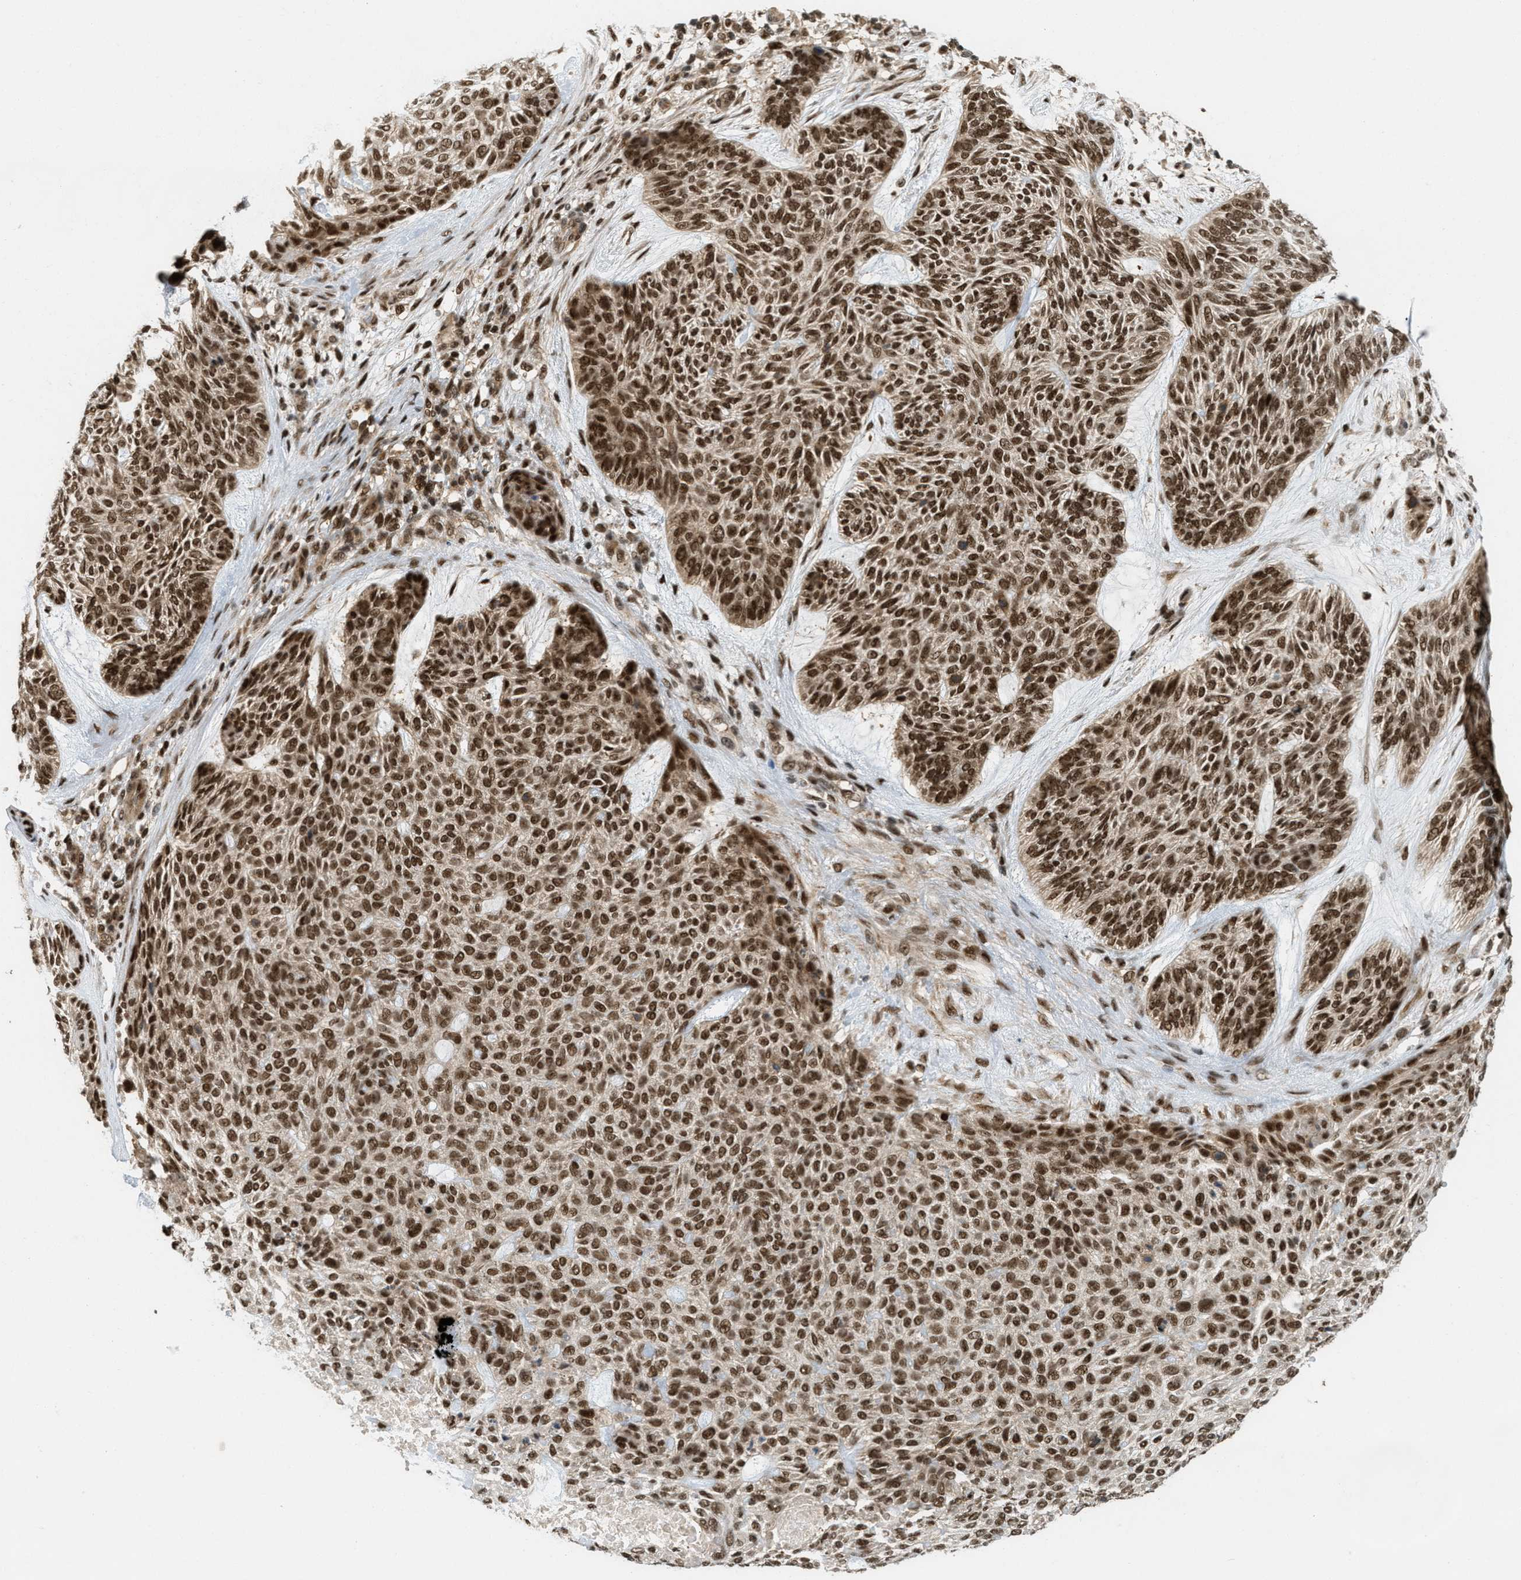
{"staining": {"intensity": "strong", "quantity": ">75%", "location": "cytoplasmic/membranous,nuclear"}, "tissue": "skin cancer", "cell_type": "Tumor cells", "image_type": "cancer", "snomed": [{"axis": "morphology", "description": "Basal cell carcinoma"}, {"axis": "topography", "description": "Skin"}], "caption": "Approximately >75% of tumor cells in skin basal cell carcinoma display strong cytoplasmic/membranous and nuclear protein staining as visualized by brown immunohistochemical staining.", "gene": "TLK1", "patient": {"sex": "male", "age": 55}}